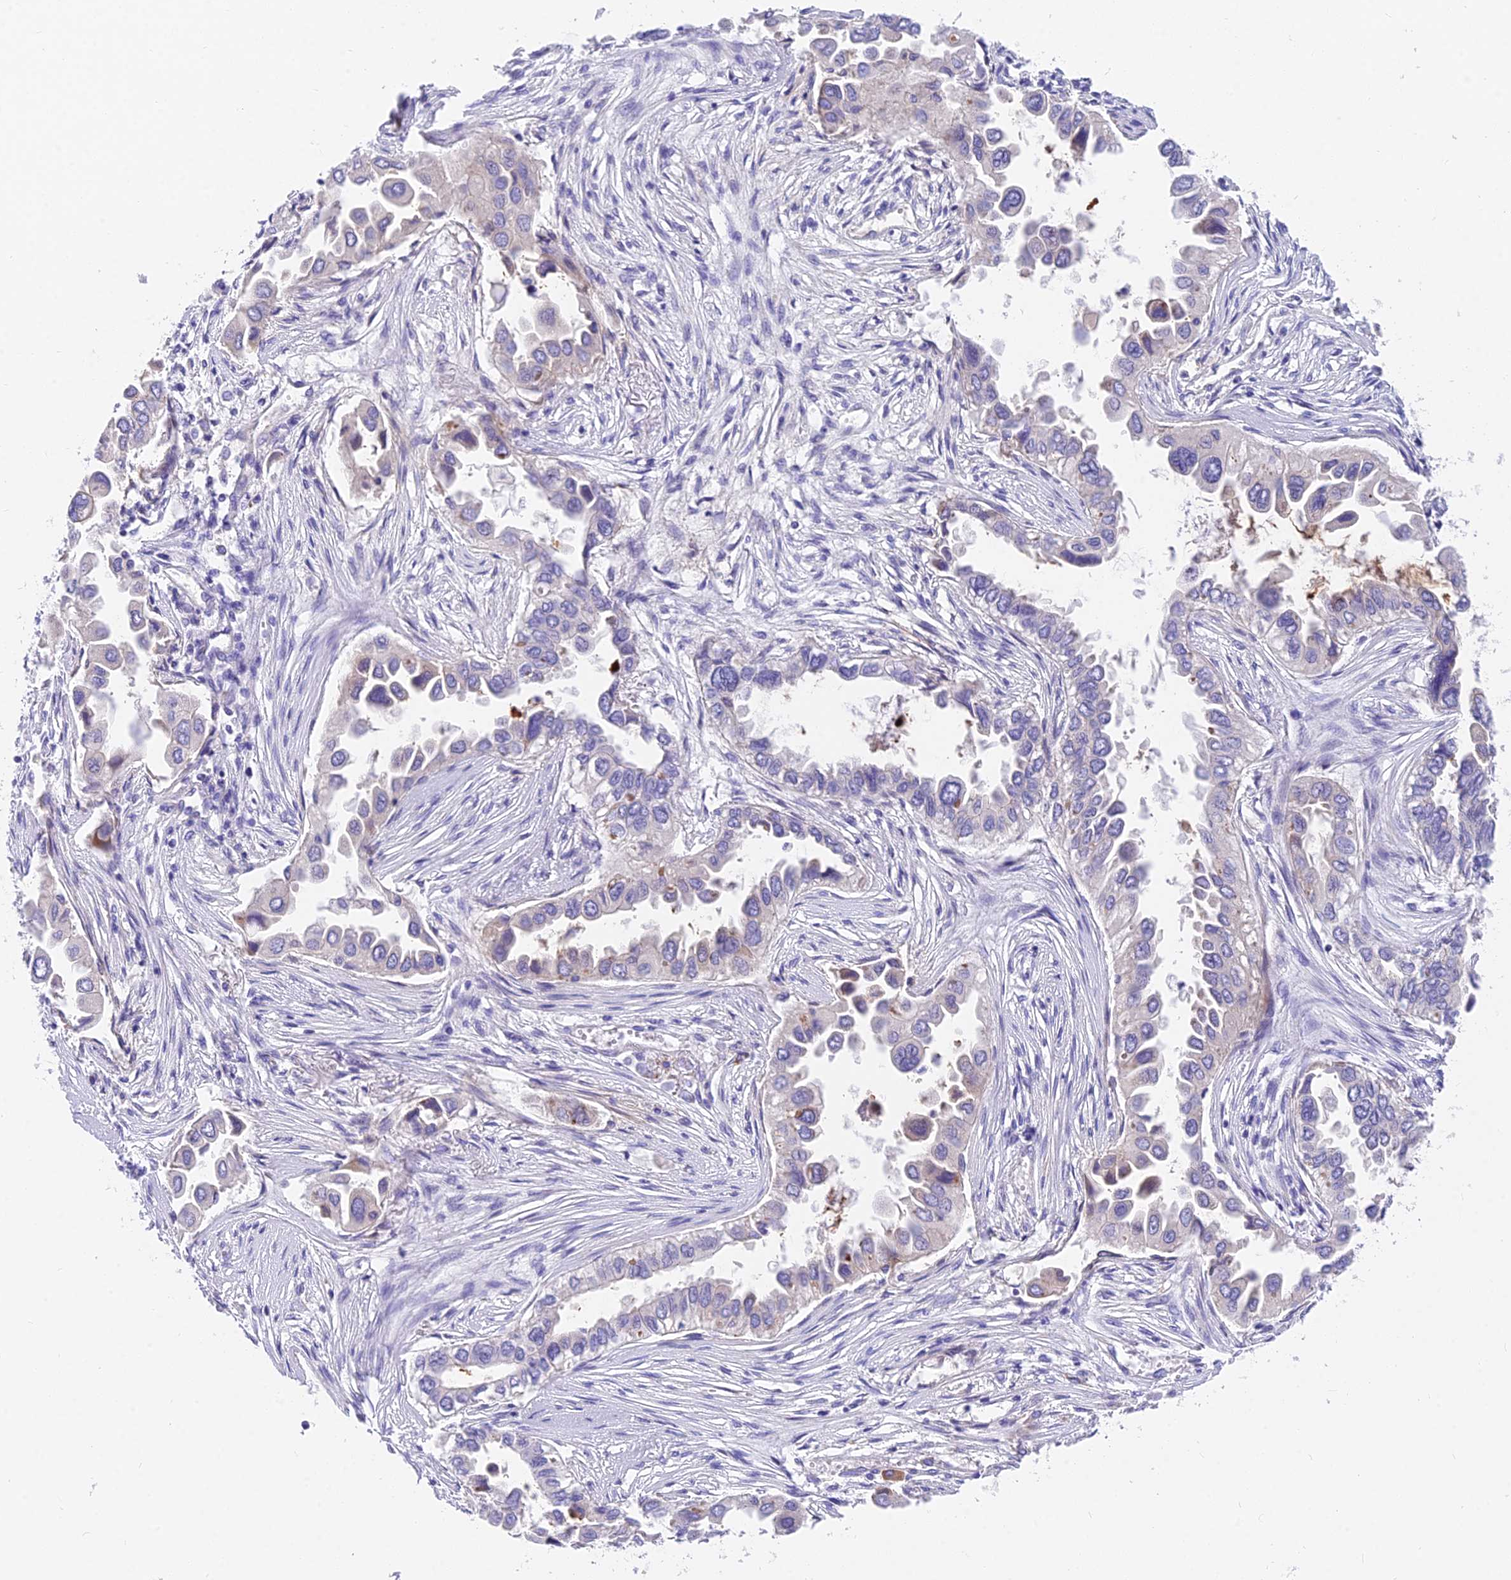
{"staining": {"intensity": "negative", "quantity": "none", "location": "none"}, "tissue": "lung cancer", "cell_type": "Tumor cells", "image_type": "cancer", "snomed": [{"axis": "morphology", "description": "Adenocarcinoma, NOS"}, {"axis": "topography", "description": "Lung"}], "caption": "The micrograph shows no significant positivity in tumor cells of lung adenocarcinoma.", "gene": "MVB12A", "patient": {"sex": "female", "age": 76}}